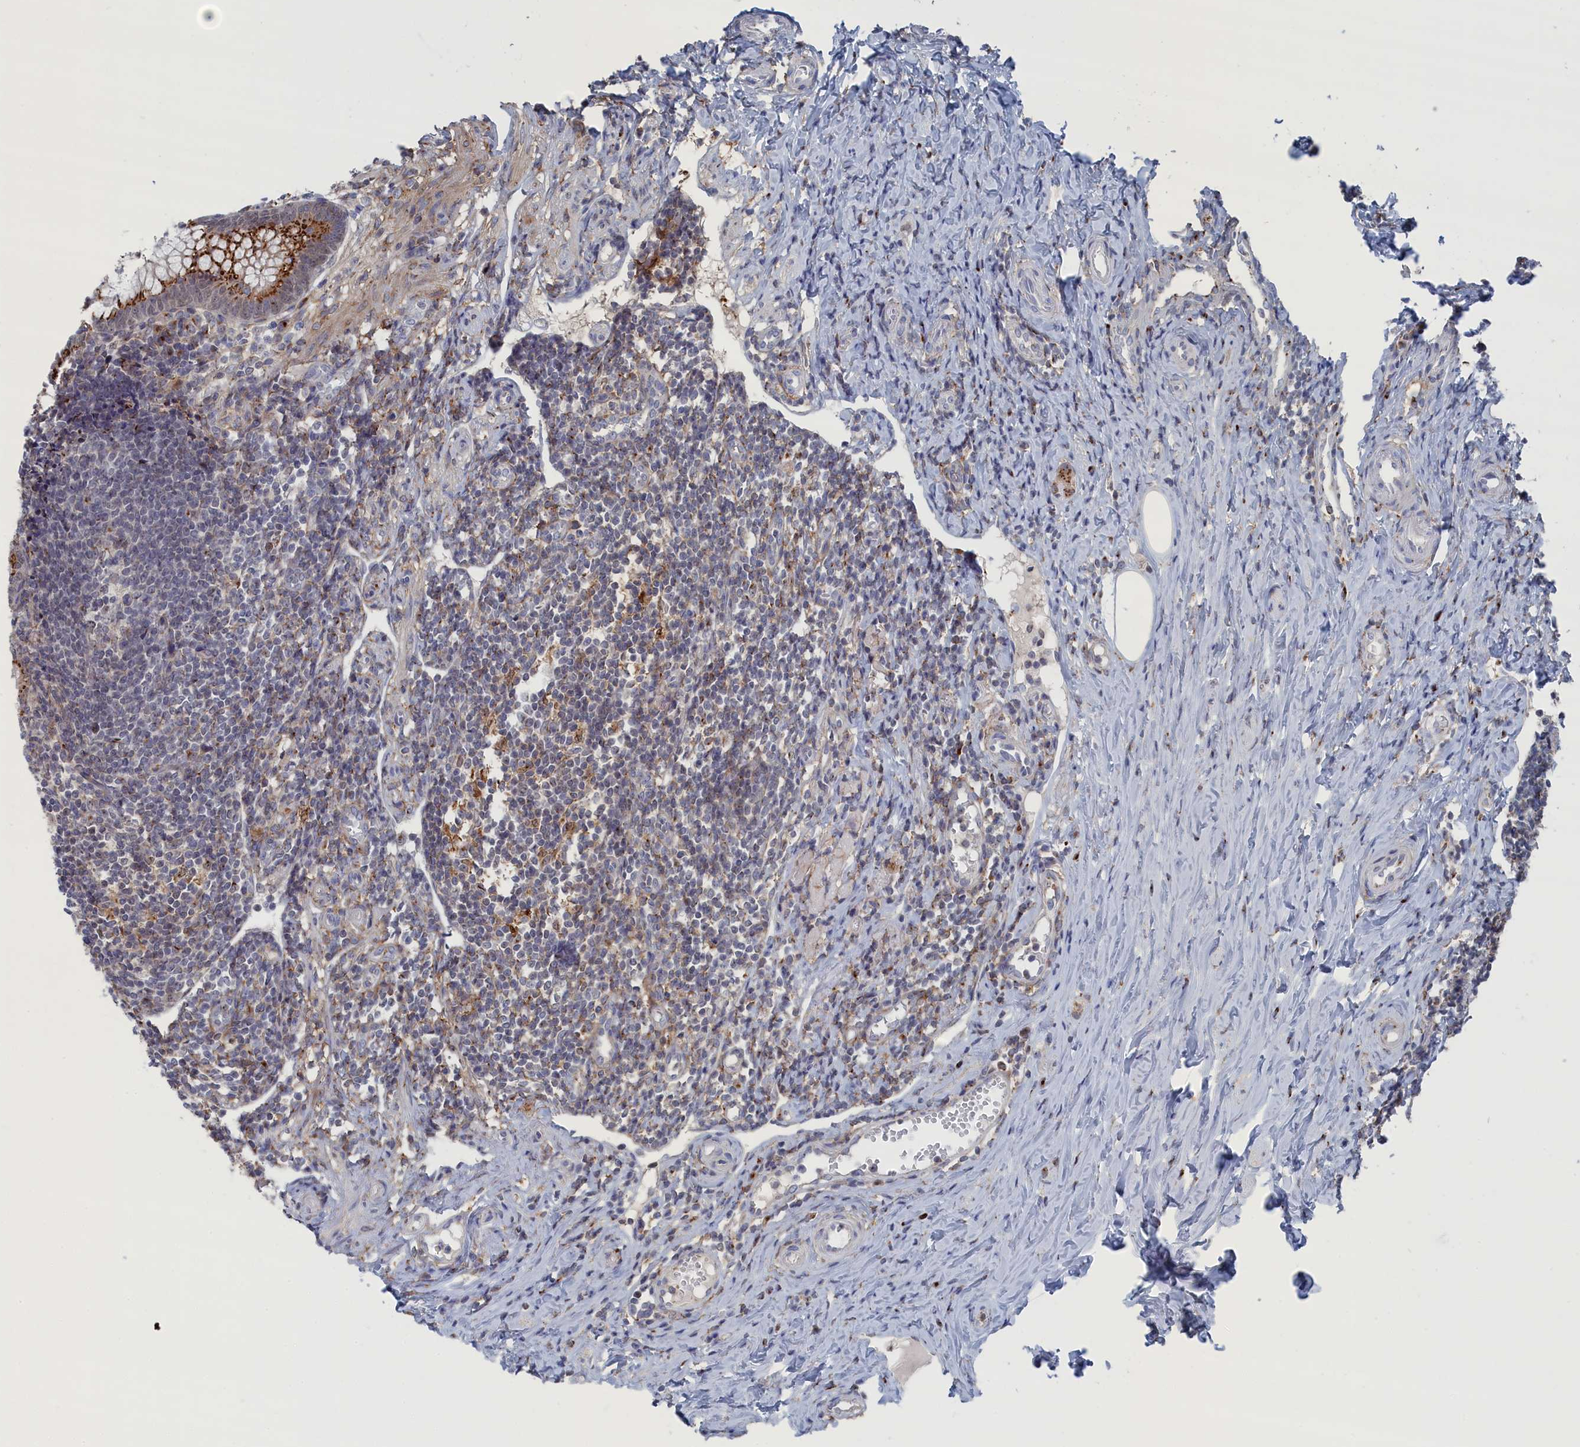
{"staining": {"intensity": "moderate", "quantity": ">75%", "location": "cytoplasmic/membranous"}, "tissue": "appendix", "cell_type": "Glandular cells", "image_type": "normal", "snomed": [{"axis": "morphology", "description": "Normal tissue, NOS"}, {"axis": "topography", "description": "Appendix"}], "caption": "Brown immunohistochemical staining in normal appendix demonstrates moderate cytoplasmic/membranous staining in about >75% of glandular cells. The staining was performed using DAB, with brown indicating positive protein expression. Nuclei are stained blue with hematoxylin.", "gene": "IRX1", "patient": {"sex": "female", "age": 33}}